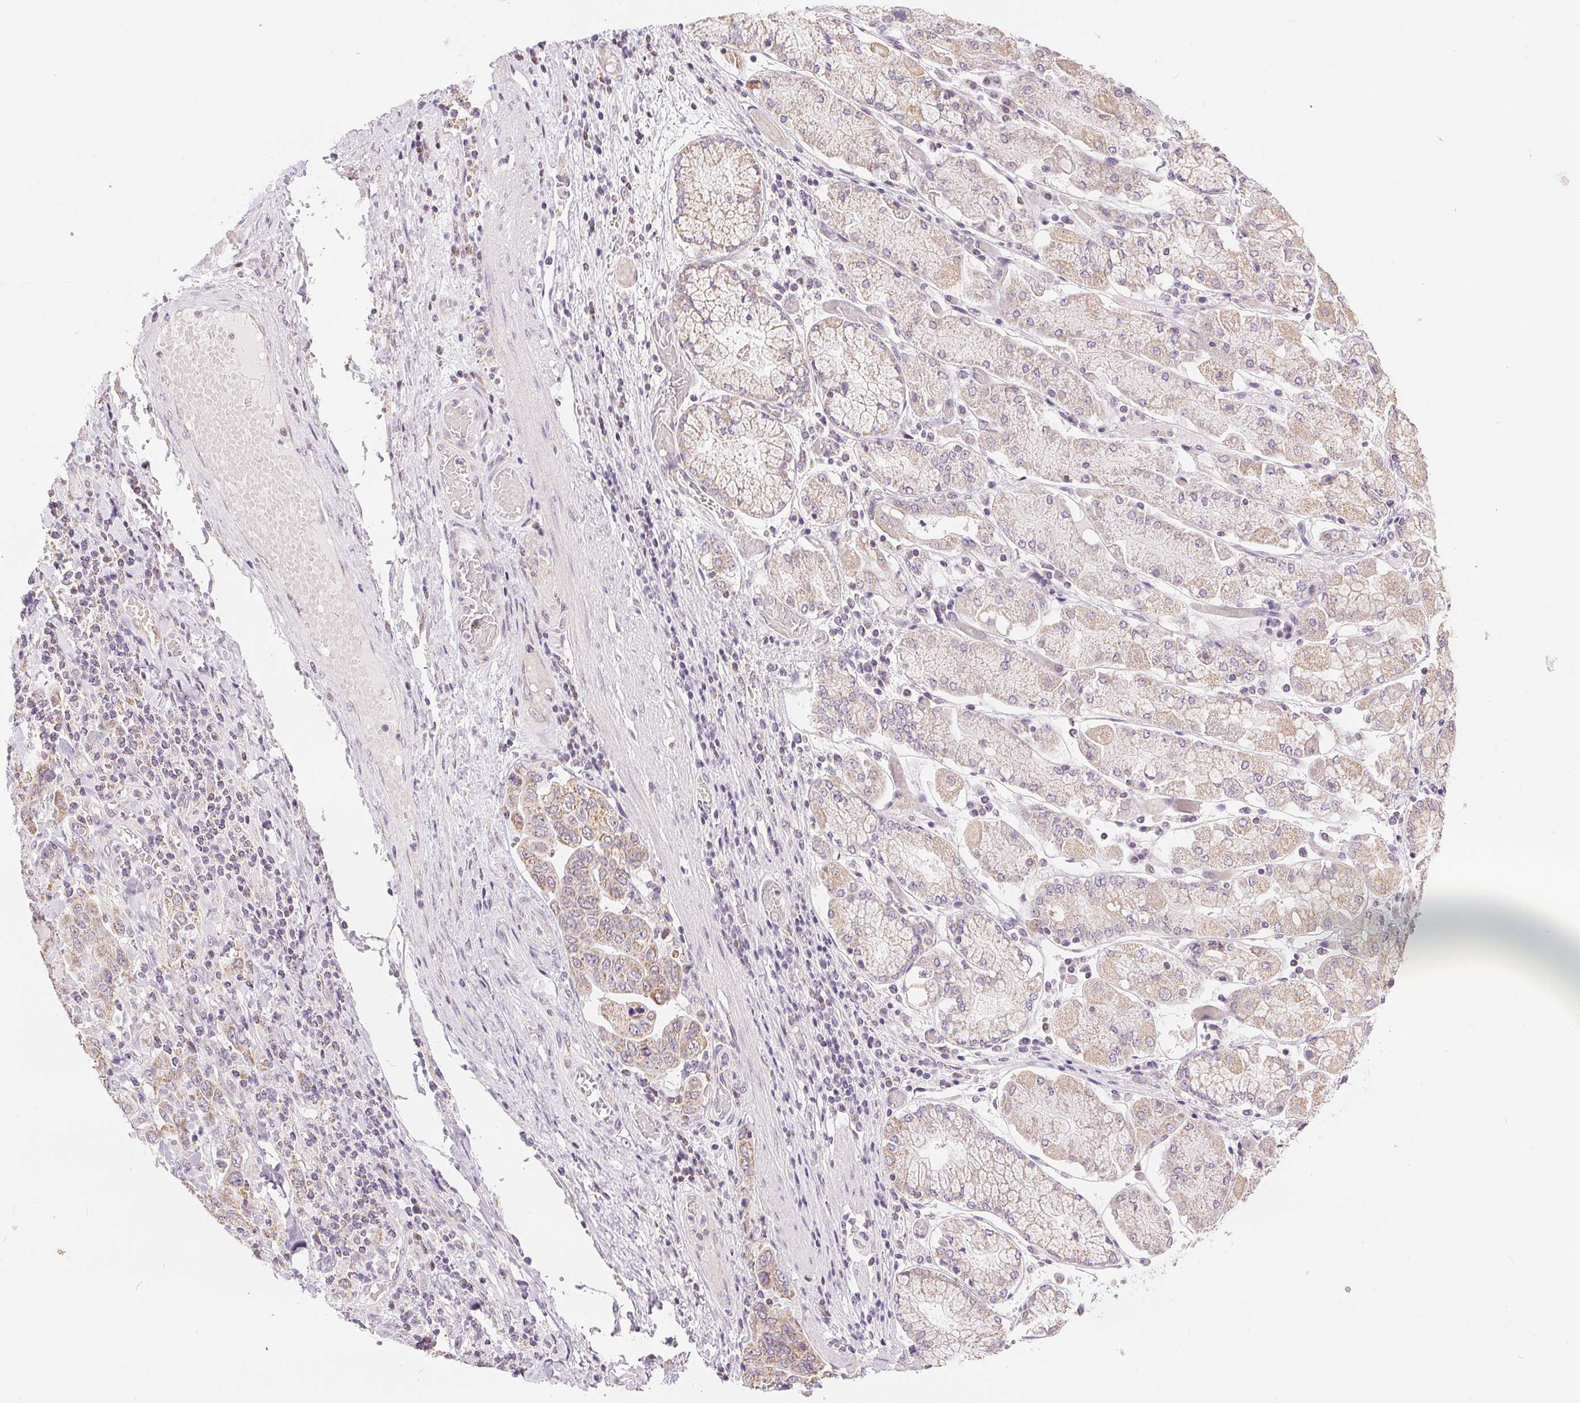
{"staining": {"intensity": "weak", "quantity": ">75%", "location": "cytoplasmic/membranous"}, "tissue": "stomach cancer", "cell_type": "Tumor cells", "image_type": "cancer", "snomed": [{"axis": "morphology", "description": "Adenocarcinoma, NOS"}, {"axis": "topography", "description": "Stomach, upper"}, {"axis": "topography", "description": "Stomach"}], "caption": "Stomach cancer stained for a protein reveals weak cytoplasmic/membranous positivity in tumor cells.", "gene": "POU2F2", "patient": {"sex": "male", "age": 62}}